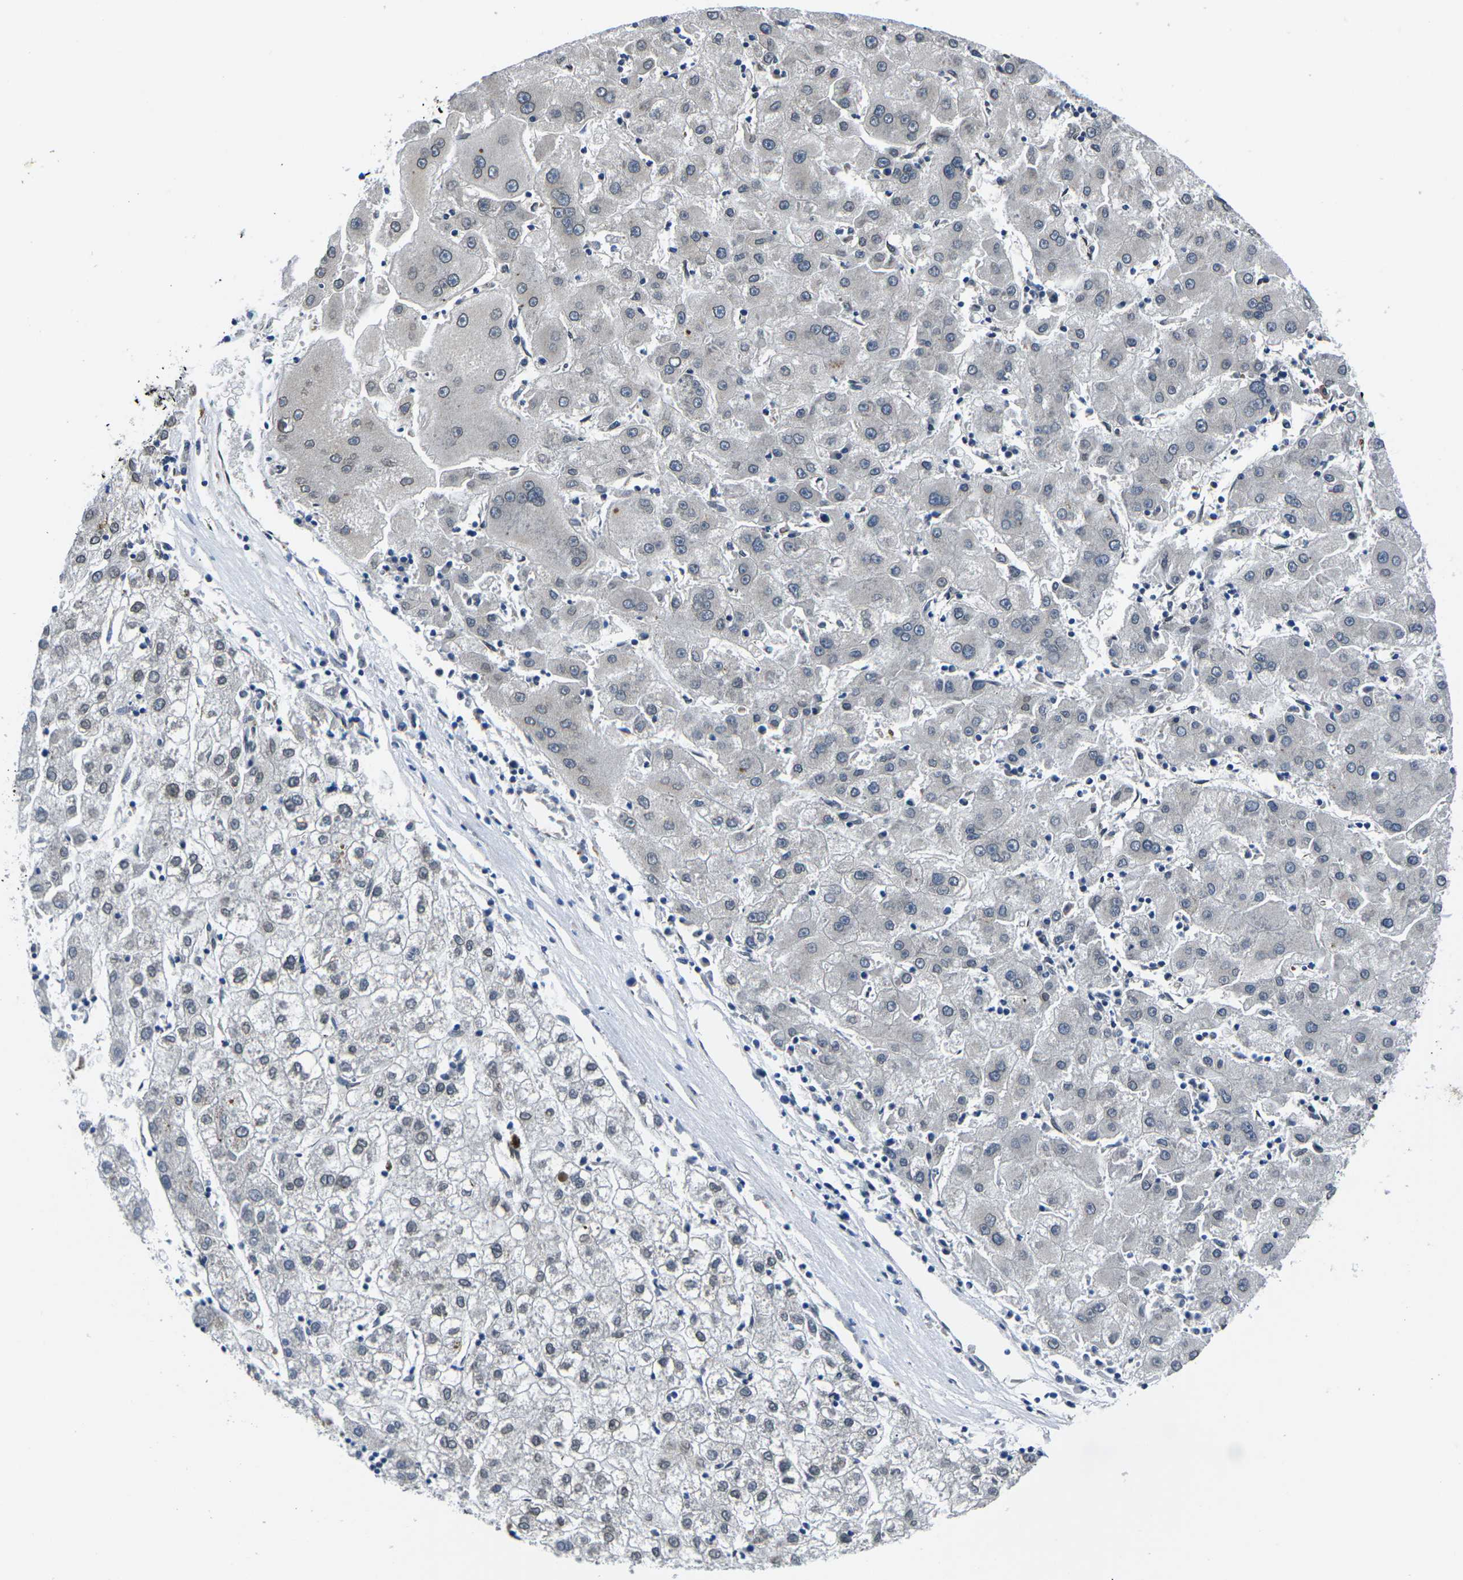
{"staining": {"intensity": "negative", "quantity": "none", "location": "none"}, "tissue": "liver cancer", "cell_type": "Tumor cells", "image_type": "cancer", "snomed": [{"axis": "morphology", "description": "Carcinoma, Hepatocellular, NOS"}, {"axis": "topography", "description": "Liver"}], "caption": "Tumor cells show no significant protein staining in liver hepatocellular carcinoma.", "gene": "SNX10", "patient": {"sex": "male", "age": 72}}